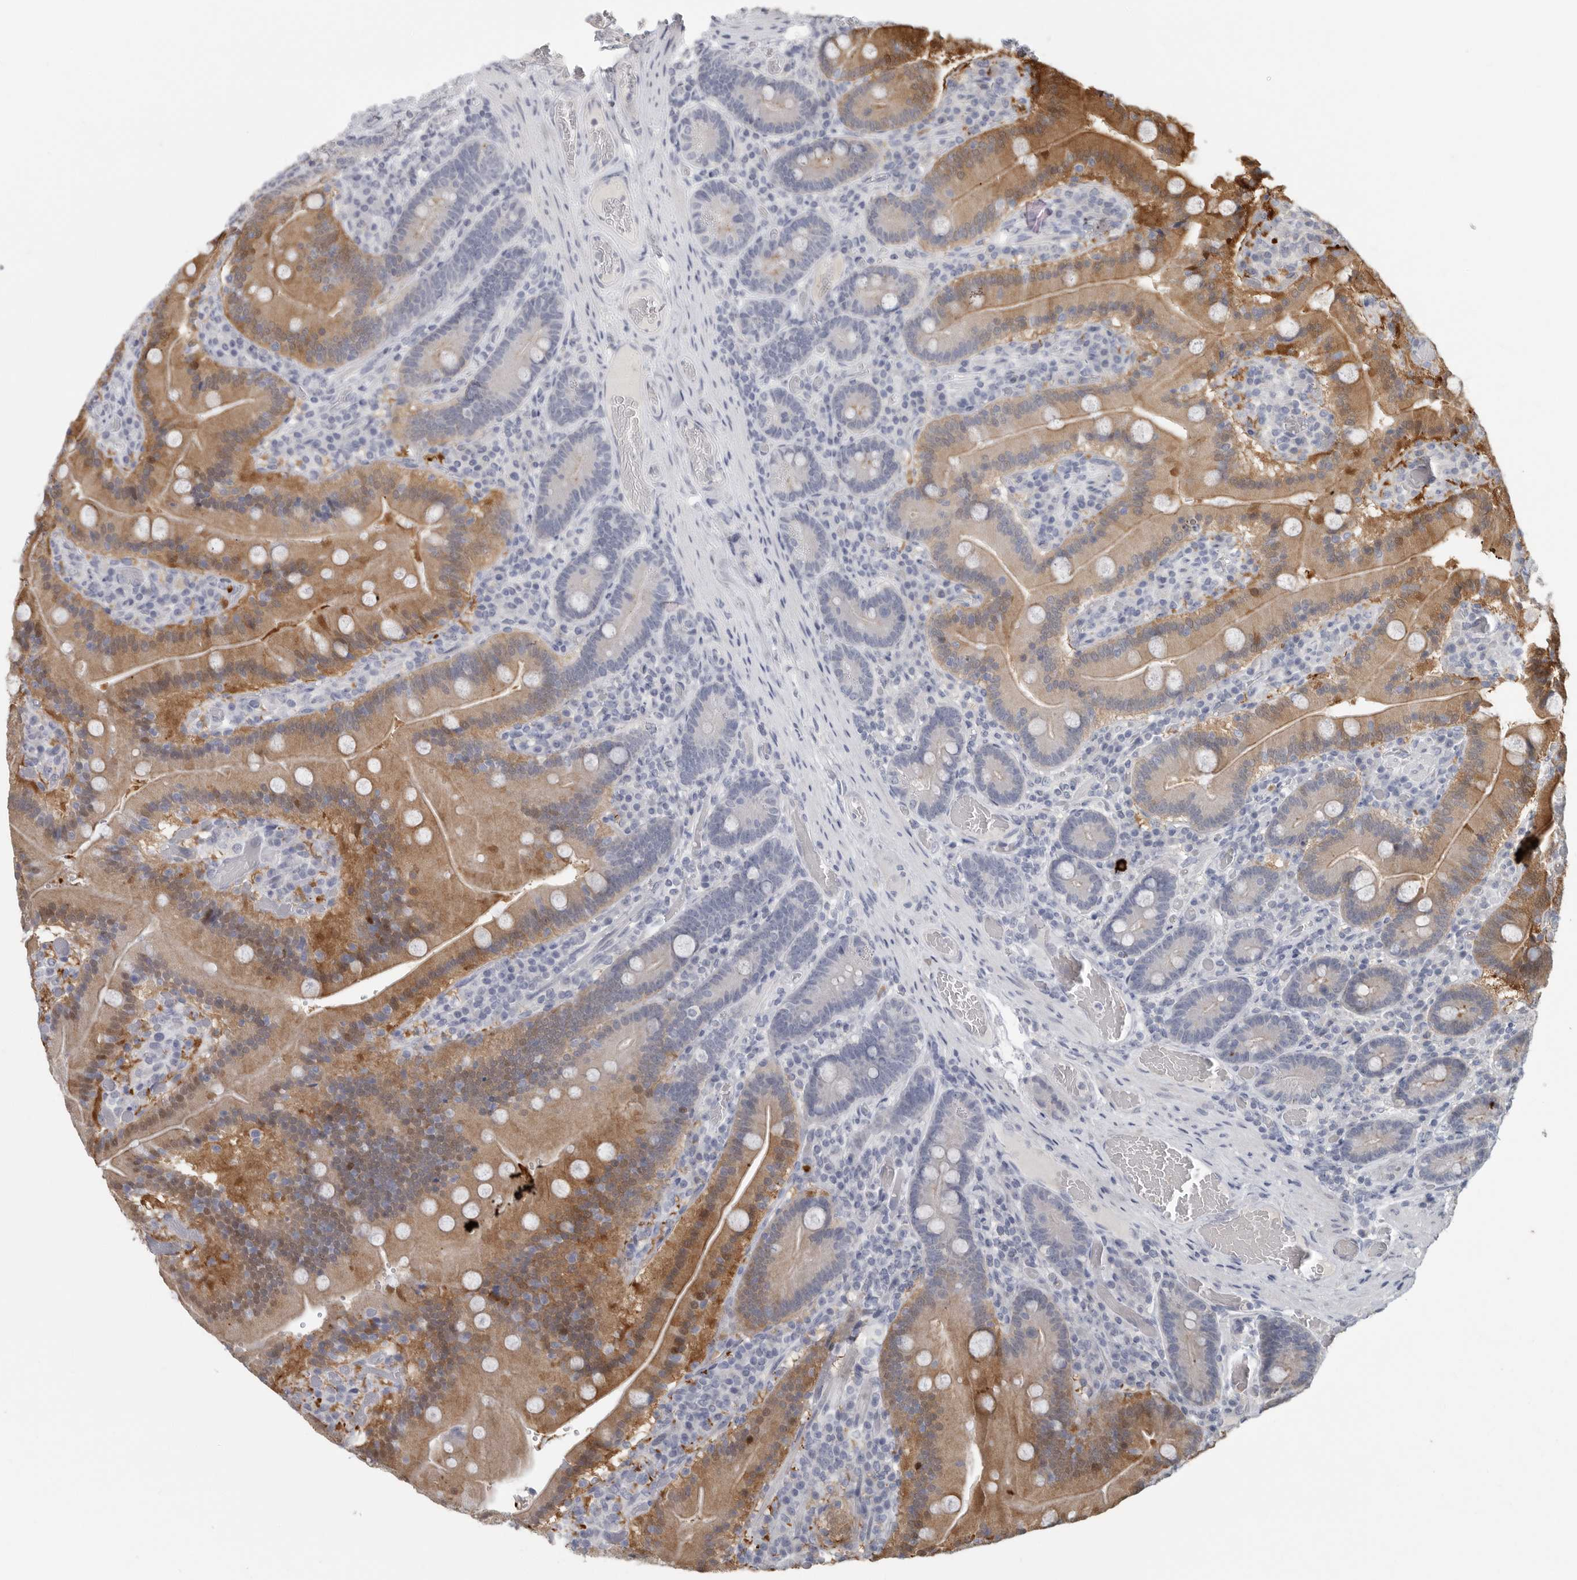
{"staining": {"intensity": "moderate", "quantity": "25%-75%", "location": "cytoplasmic/membranous"}, "tissue": "duodenum", "cell_type": "Glandular cells", "image_type": "normal", "snomed": [{"axis": "morphology", "description": "Normal tissue, NOS"}, {"axis": "topography", "description": "Duodenum"}], "caption": "A brown stain highlights moderate cytoplasmic/membranous staining of a protein in glandular cells of normal human duodenum. (DAB (3,3'-diaminobenzidine) = brown stain, brightfield microscopy at high magnification).", "gene": "DNAJC11", "patient": {"sex": "female", "age": 62}}